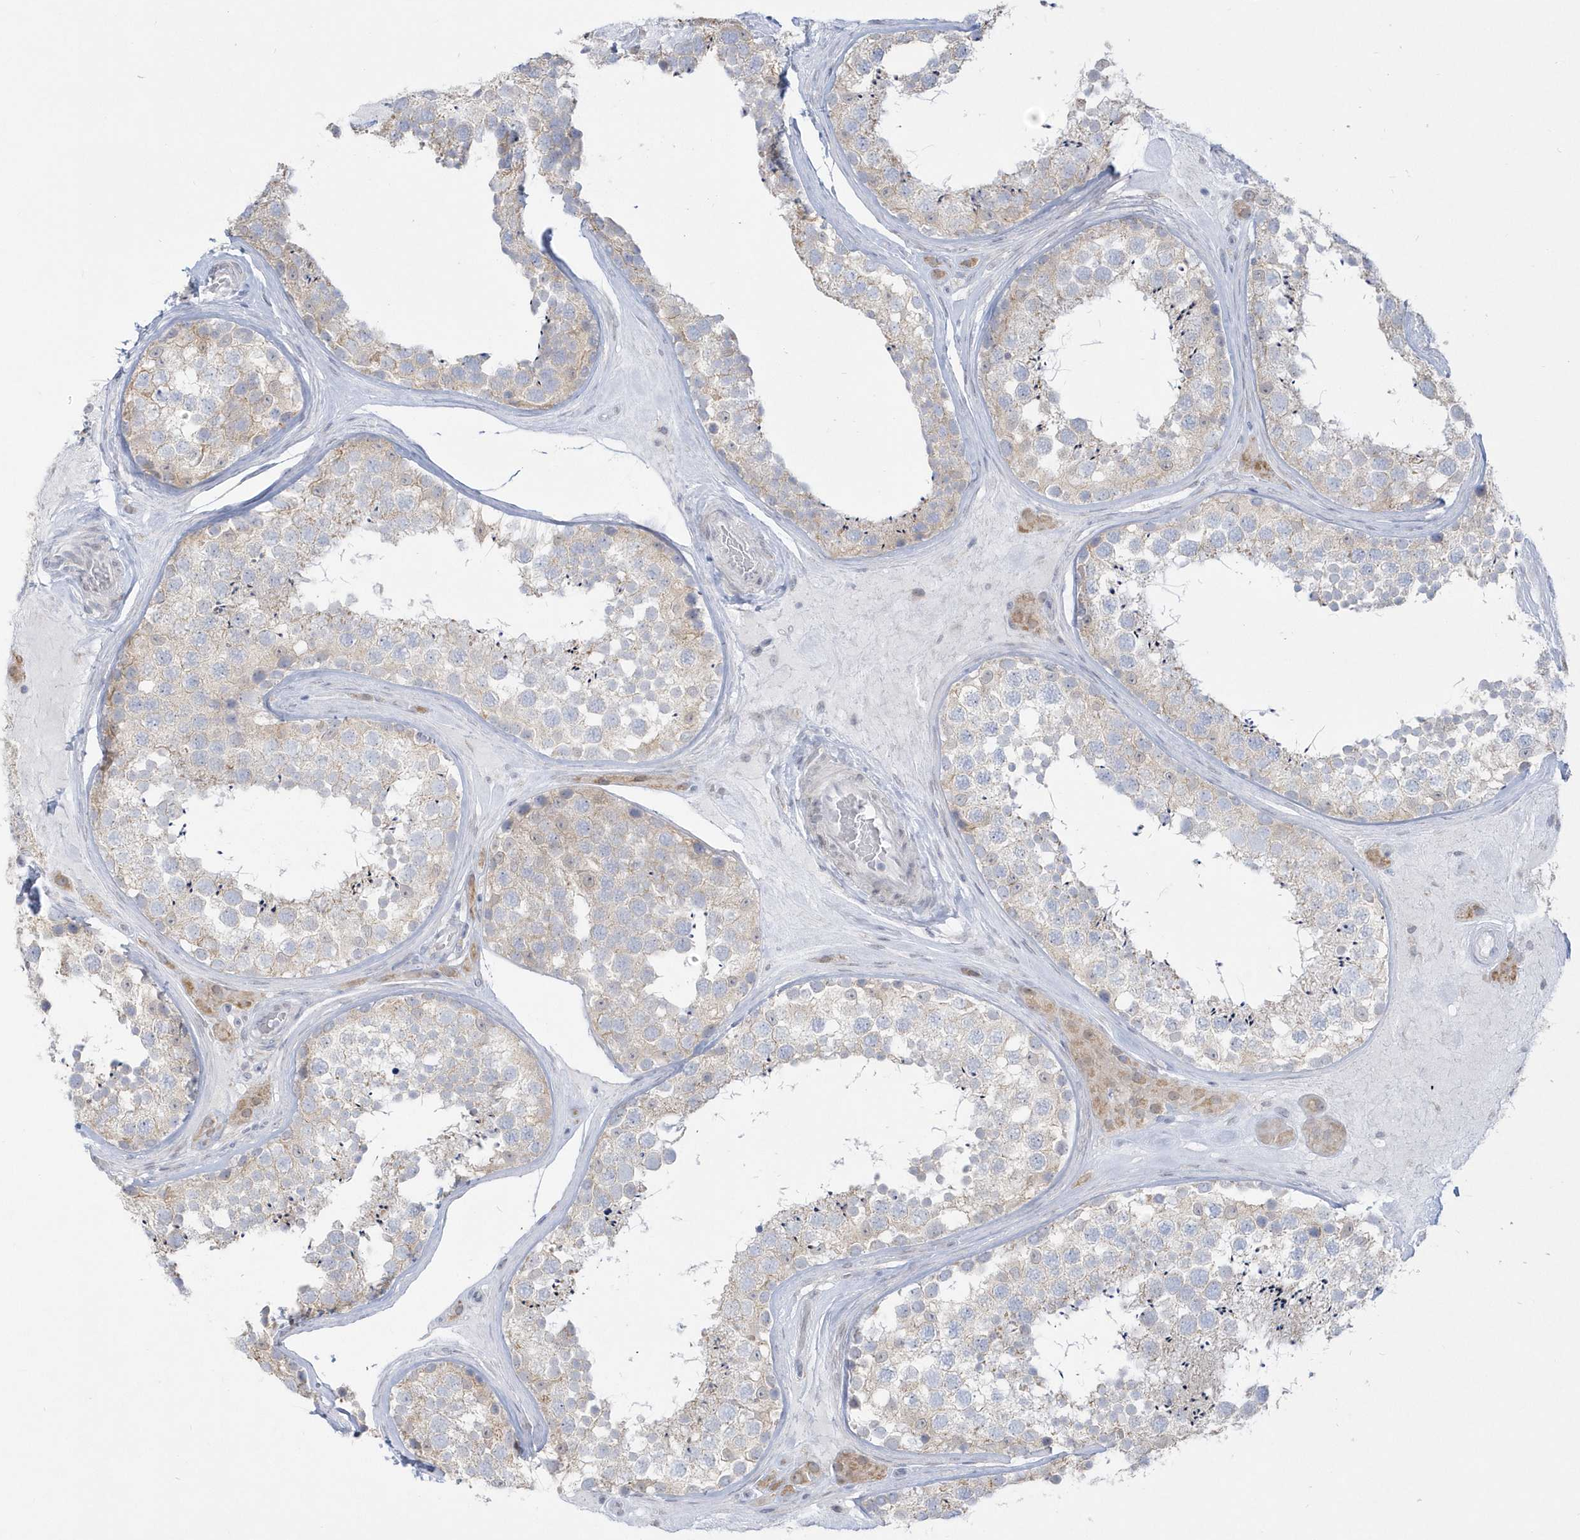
{"staining": {"intensity": "weak", "quantity": "<25%", "location": "cytoplasmic/membranous"}, "tissue": "testis", "cell_type": "Cells in seminiferous ducts", "image_type": "normal", "snomed": [{"axis": "morphology", "description": "Normal tissue, NOS"}, {"axis": "topography", "description": "Testis"}], "caption": "This photomicrograph is of benign testis stained with immunohistochemistry to label a protein in brown with the nuclei are counter-stained blue. There is no staining in cells in seminiferous ducts.", "gene": "PCBD1", "patient": {"sex": "male", "age": 46}}